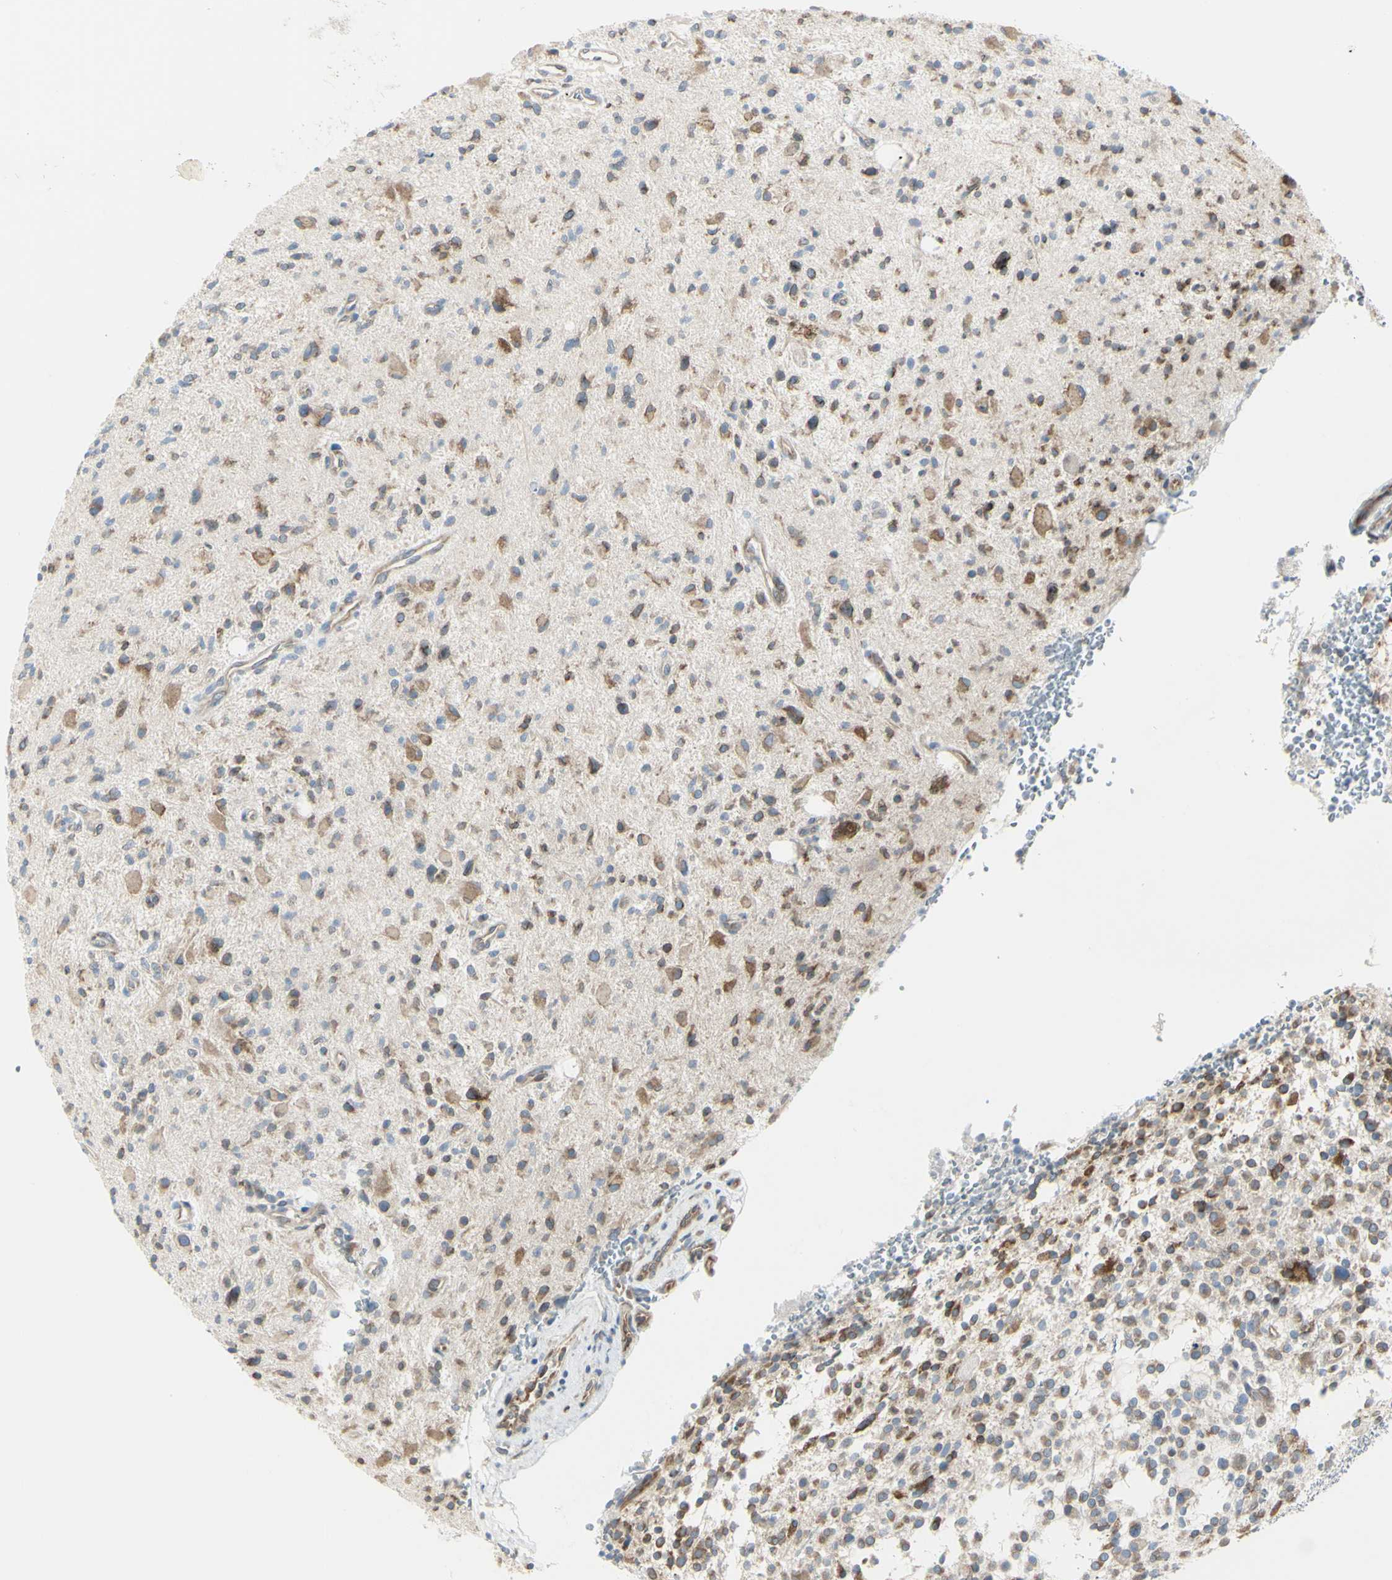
{"staining": {"intensity": "moderate", "quantity": ">75%", "location": "cytoplasmic/membranous"}, "tissue": "glioma", "cell_type": "Tumor cells", "image_type": "cancer", "snomed": [{"axis": "morphology", "description": "Glioma, malignant, High grade"}, {"axis": "topography", "description": "Brain"}], "caption": "Immunohistochemical staining of glioma demonstrates medium levels of moderate cytoplasmic/membranous positivity in approximately >75% of tumor cells.", "gene": "SELENOS", "patient": {"sex": "male", "age": 48}}